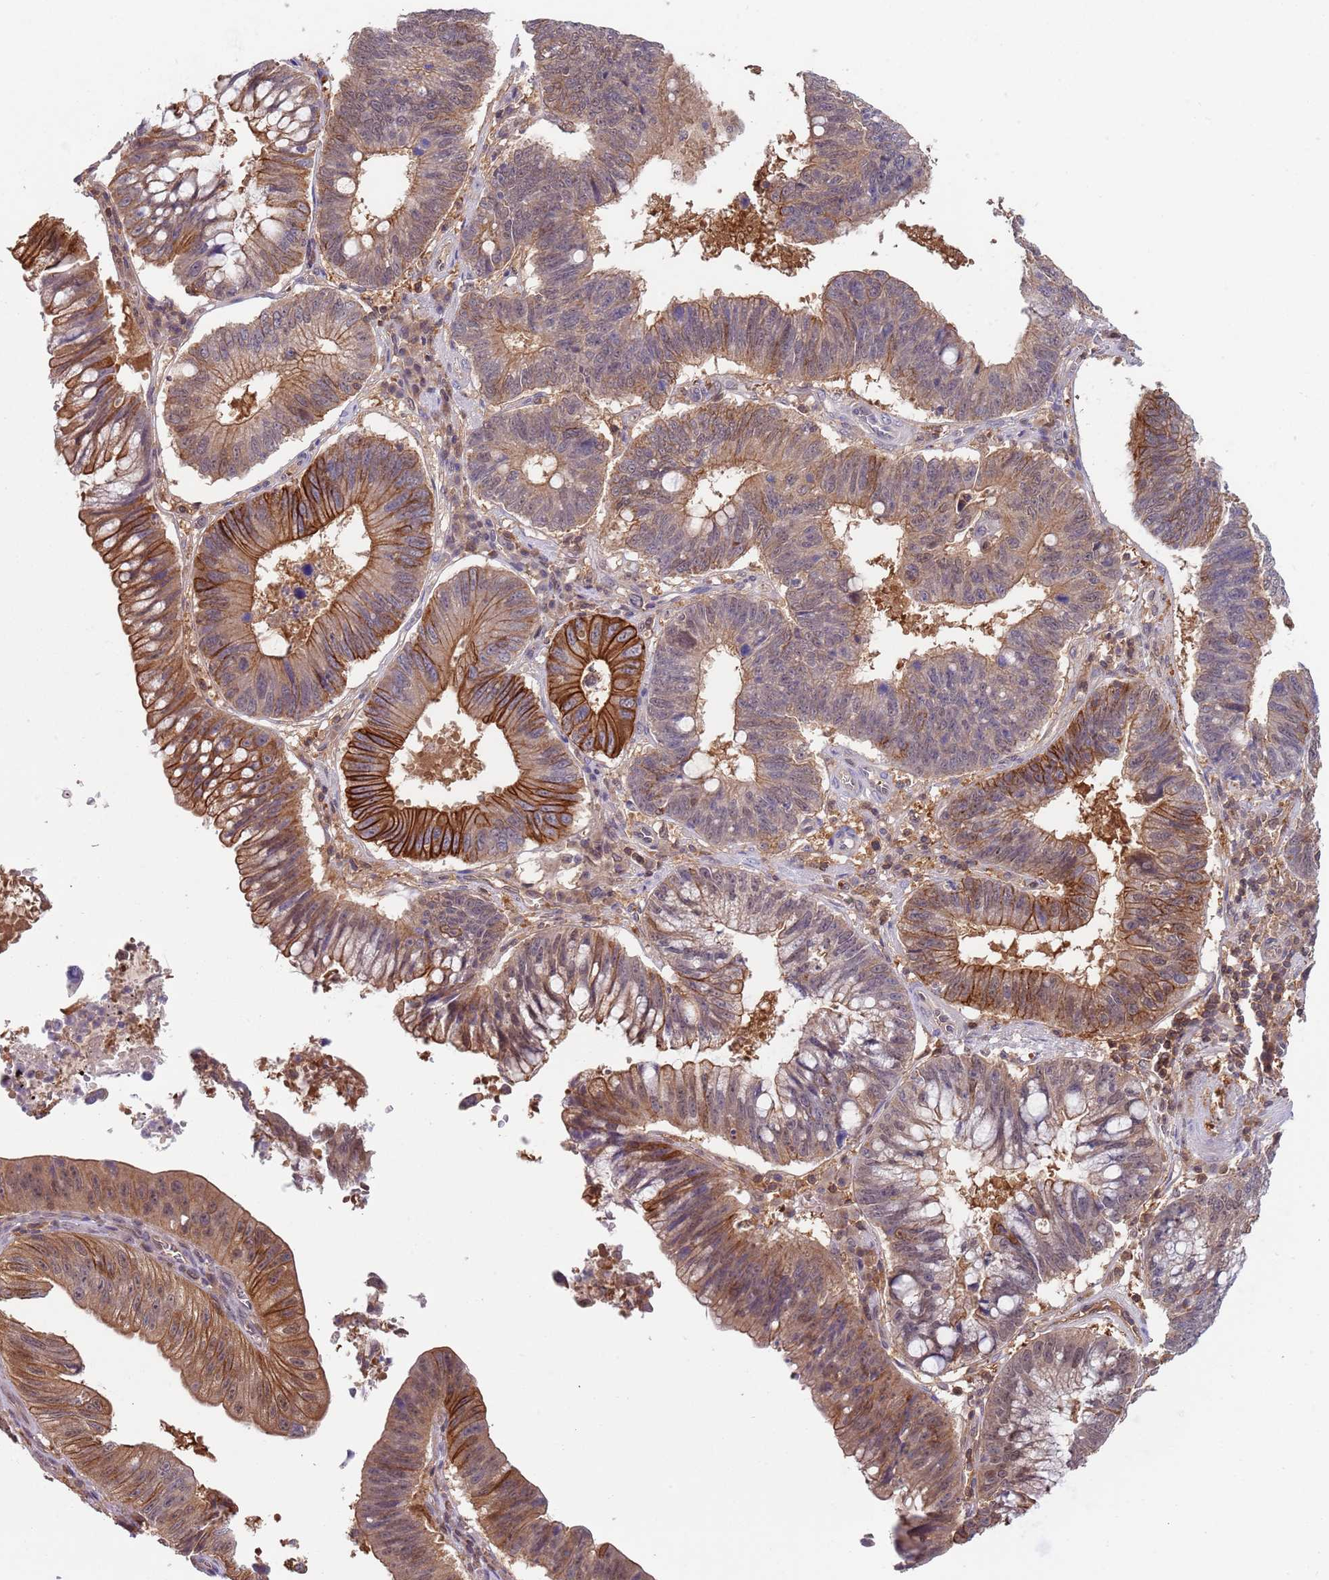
{"staining": {"intensity": "strong", "quantity": "25%-75%", "location": "cytoplasmic/membranous"}, "tissue": "stomach cancer", "cell_type": "Tumor cells", "image_type": "cancer", "snomed": [{"axis": "morphology", "description": "Adenocarcinoma, NOS"}, {"axis": "topography", "description": "Stomach"}], "caption": "Immunohistochemical staining of human stomach adenocarcinoma demonstrates high levels of strong cytoplasmic/membranous staining in approximately 25%-75% of tumor cells.", "gene": "GSDMD", "patient": {"sex": "male", "age": 59}}